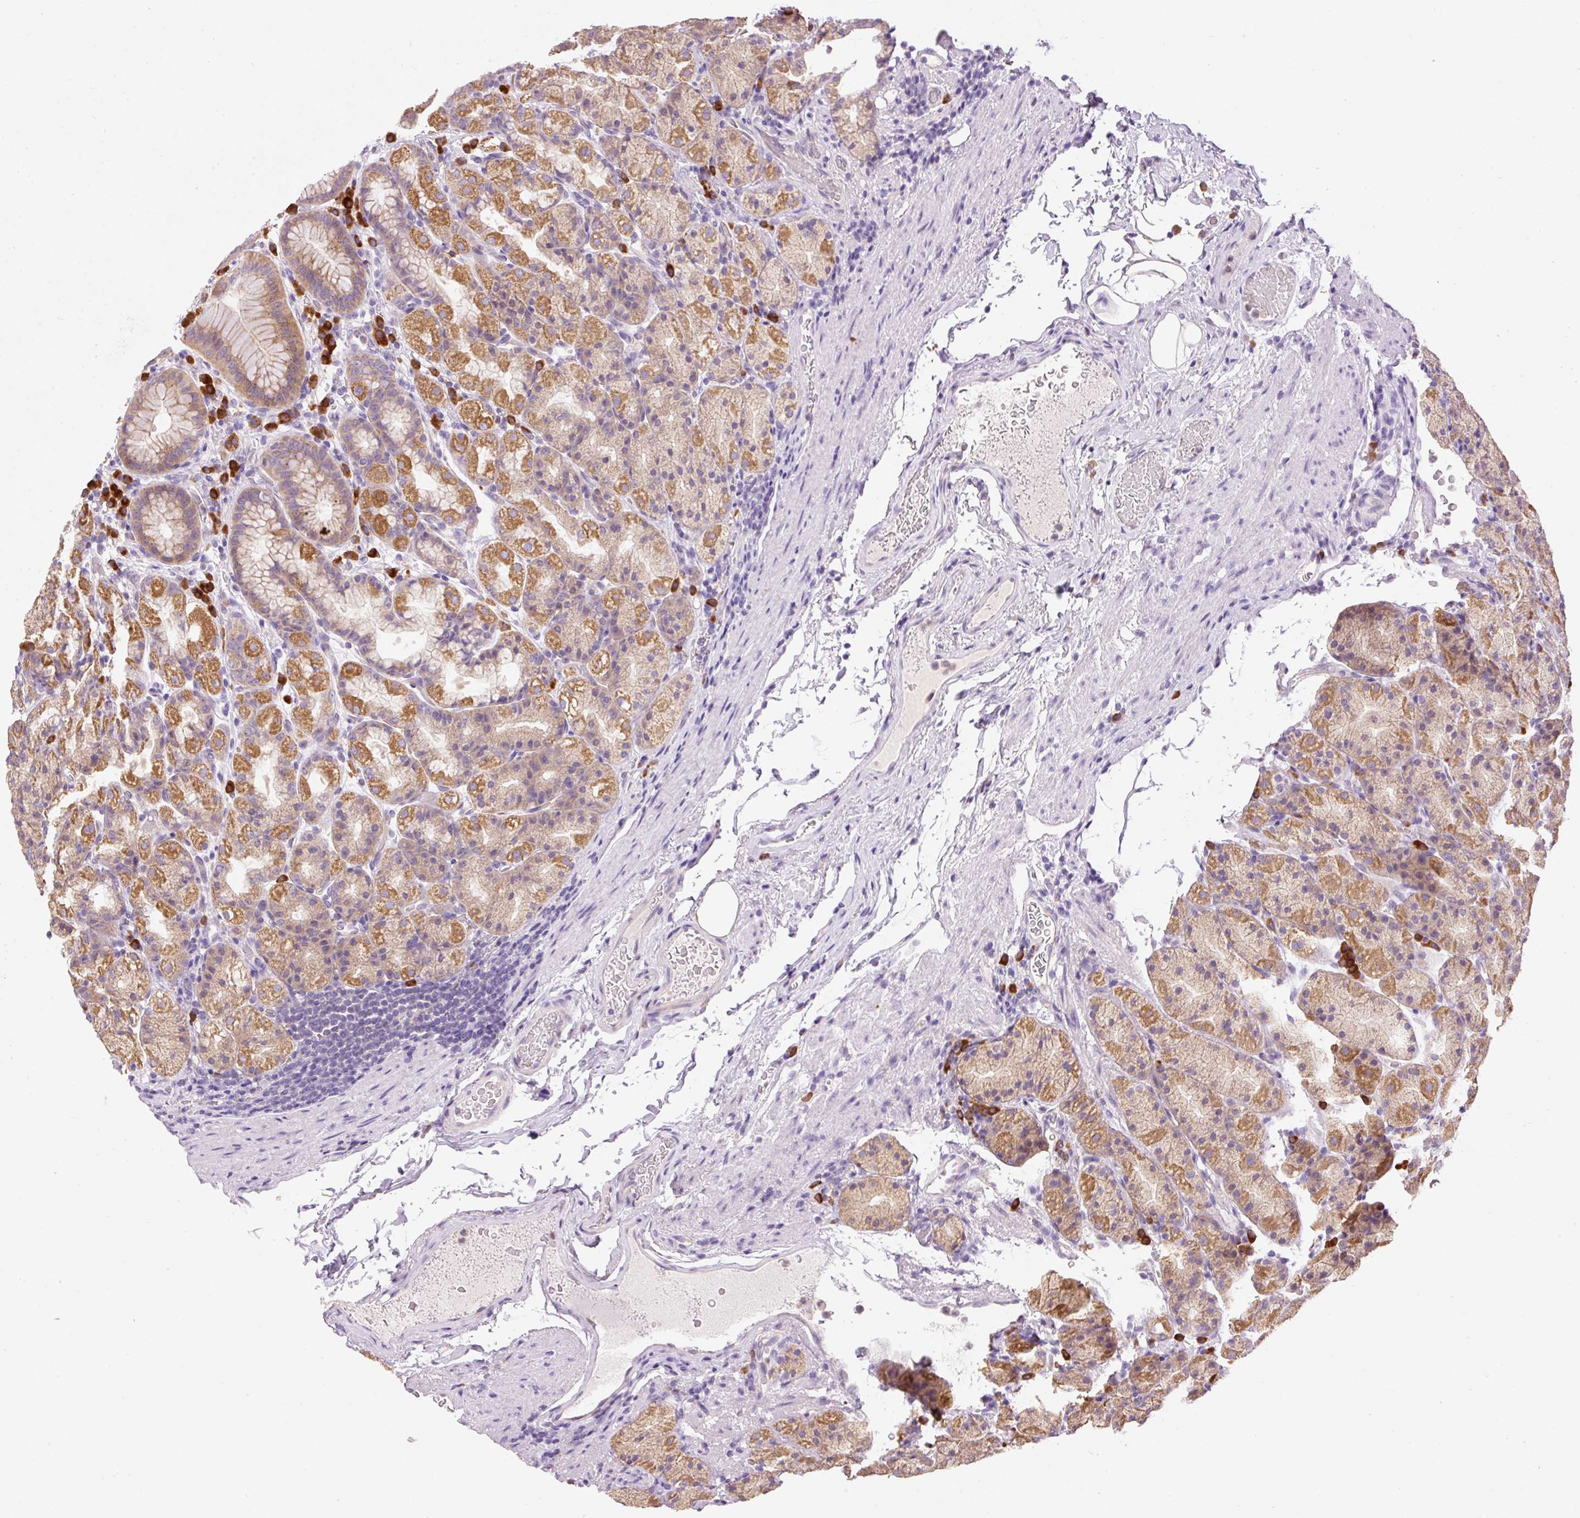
{"staining": {"intensity": "moderate", "quantity": "25%-75%", "location": "cytoplasmic/membranous"}, "tissue": "stomach", "cell_type": "Glandular cells", "image_type": "normal", "snomed": [{"axis": "morphology", "description": "Normal tissue, NOS"}, {"axis": "topography", "description": "Stomach, upper"}, {"axis": "topography", "description": "Stomach"}], "caption": "DAB immunohistochemical staining of benign stomach exhibits moderate cytoplasmic/membranous protein staining in approximately 25%-75% of glandular cells. (Stains: DAB in brown, nuclei in blue, Microscopy: brightfield microscopy at high magnification).", "gene": "PNPLA5", "patient": {"sex": "male", "age": 68}}